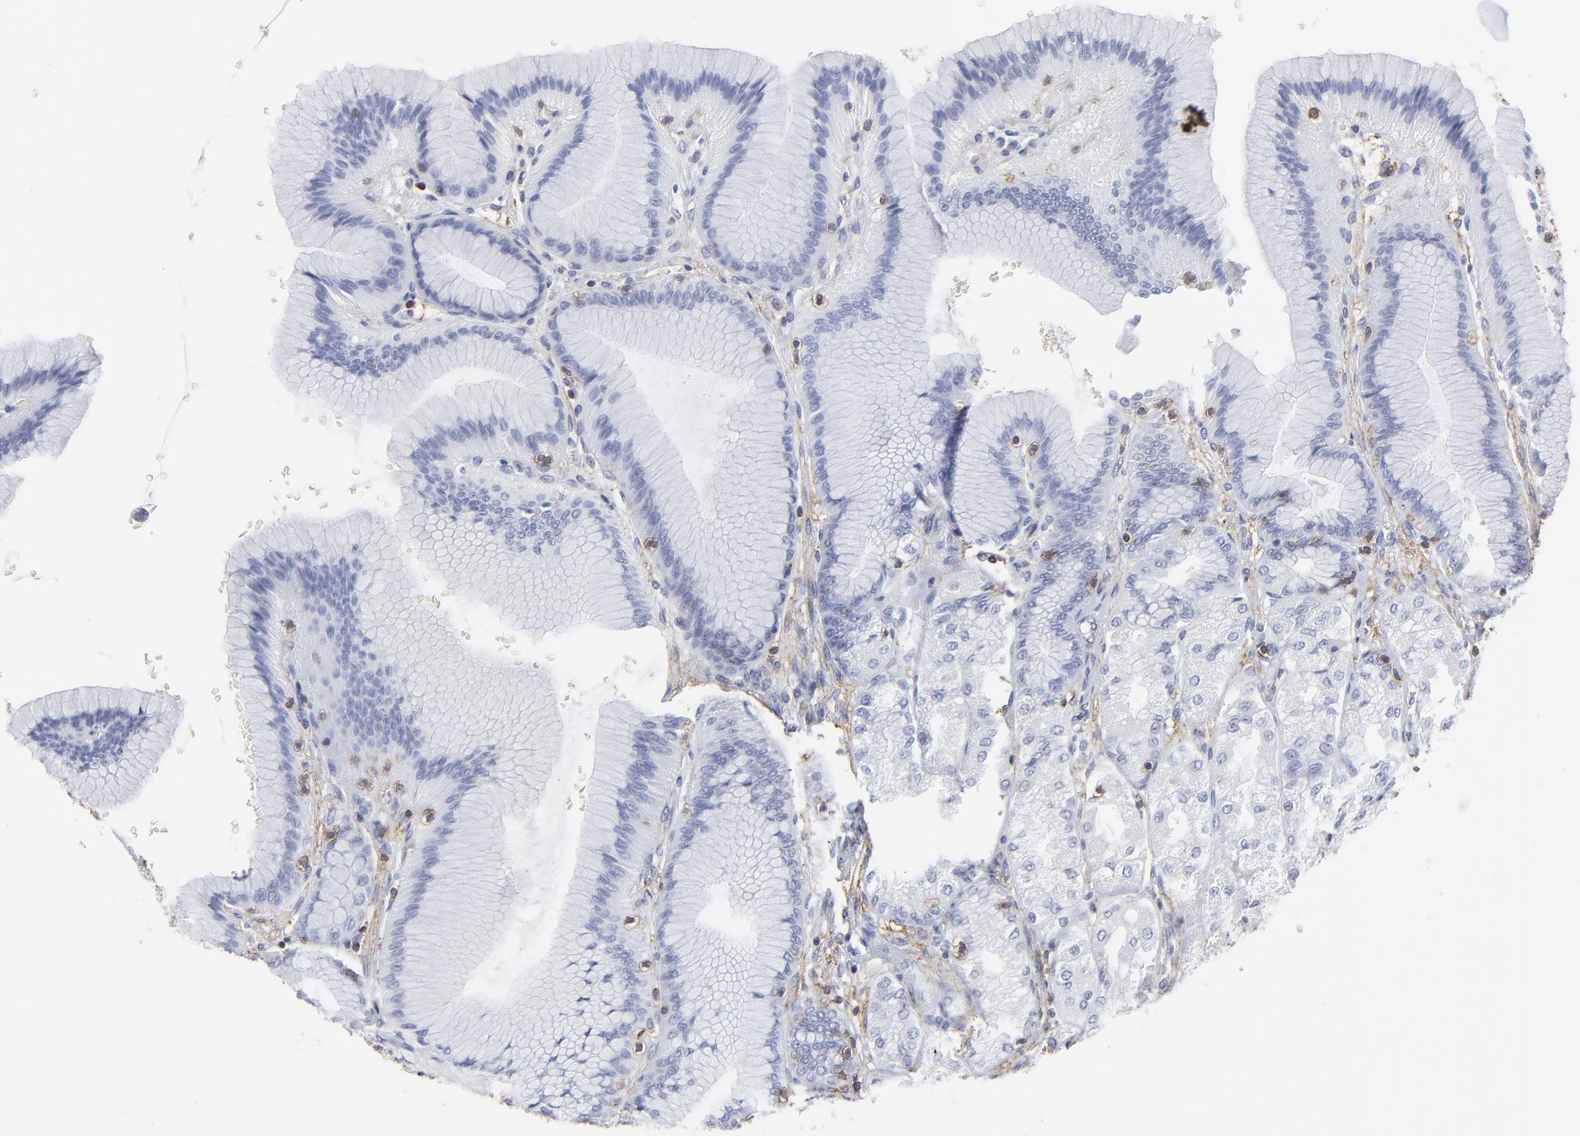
{"staining": {"intensity": "negative", "quantity": "none", "location": "none"}, "tissue": "stomach", "cell_type": "Glandular cells", "image_type": "normal", "snomed": [{"axis": "morphology", "description": "Normal tissue, NOS"}, {"axis": "morphology", "description": "Adenocarcinoma, NOS"}, {"axis": "topography", "description": "Stomach"}, {"axis": "topography", "description": "Stomach, lower"}], "caption": "Glandular cells show no significant protein staining in benign stomach. (Stains: DAB (3,3'-diaminobenzidine) IHC with hematoxylin counter stain, Microscopy: brightfield microscopy at high magnification).", "gene": "ANXA6", "patient": {"sex": "female", "age": 65}}